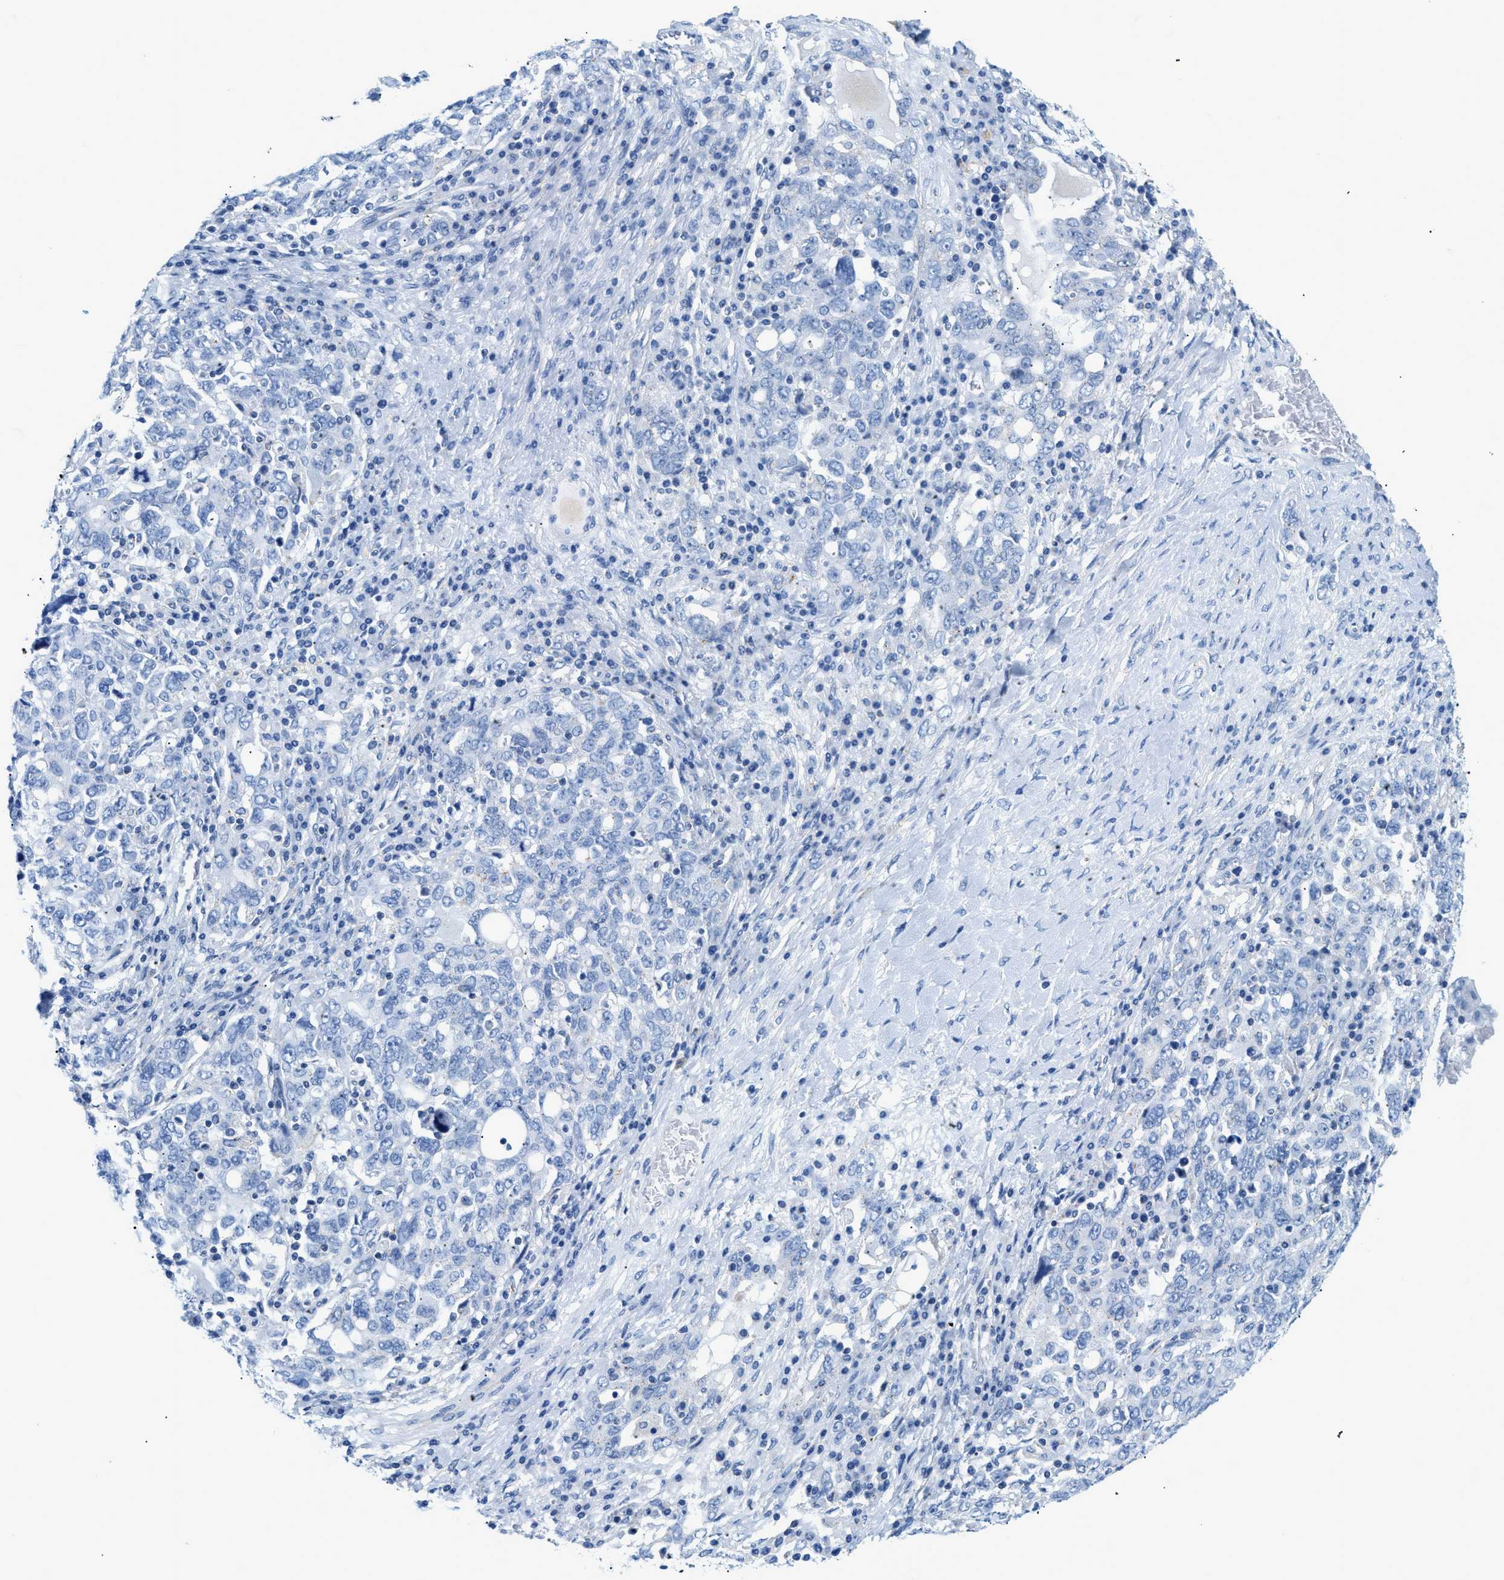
{"staining": {"intensity": "negative", "quantity": "none", "location": "none"}, "tissue": "ovarian cancer", "cell_type": "Tumor cells", "image_type": "cancer", "snomed": [{"axis": "morphology", "description": "Carcinoma, endometroid"}, {"axis": "topography", "description": "Ovary"}], "caption": "Tumor cells are negative for brown protein staining in ovarian cancer (endometroid carcinoma).", "gene": "FDCSP", "patient": {"sex": "female", "age": 62}}